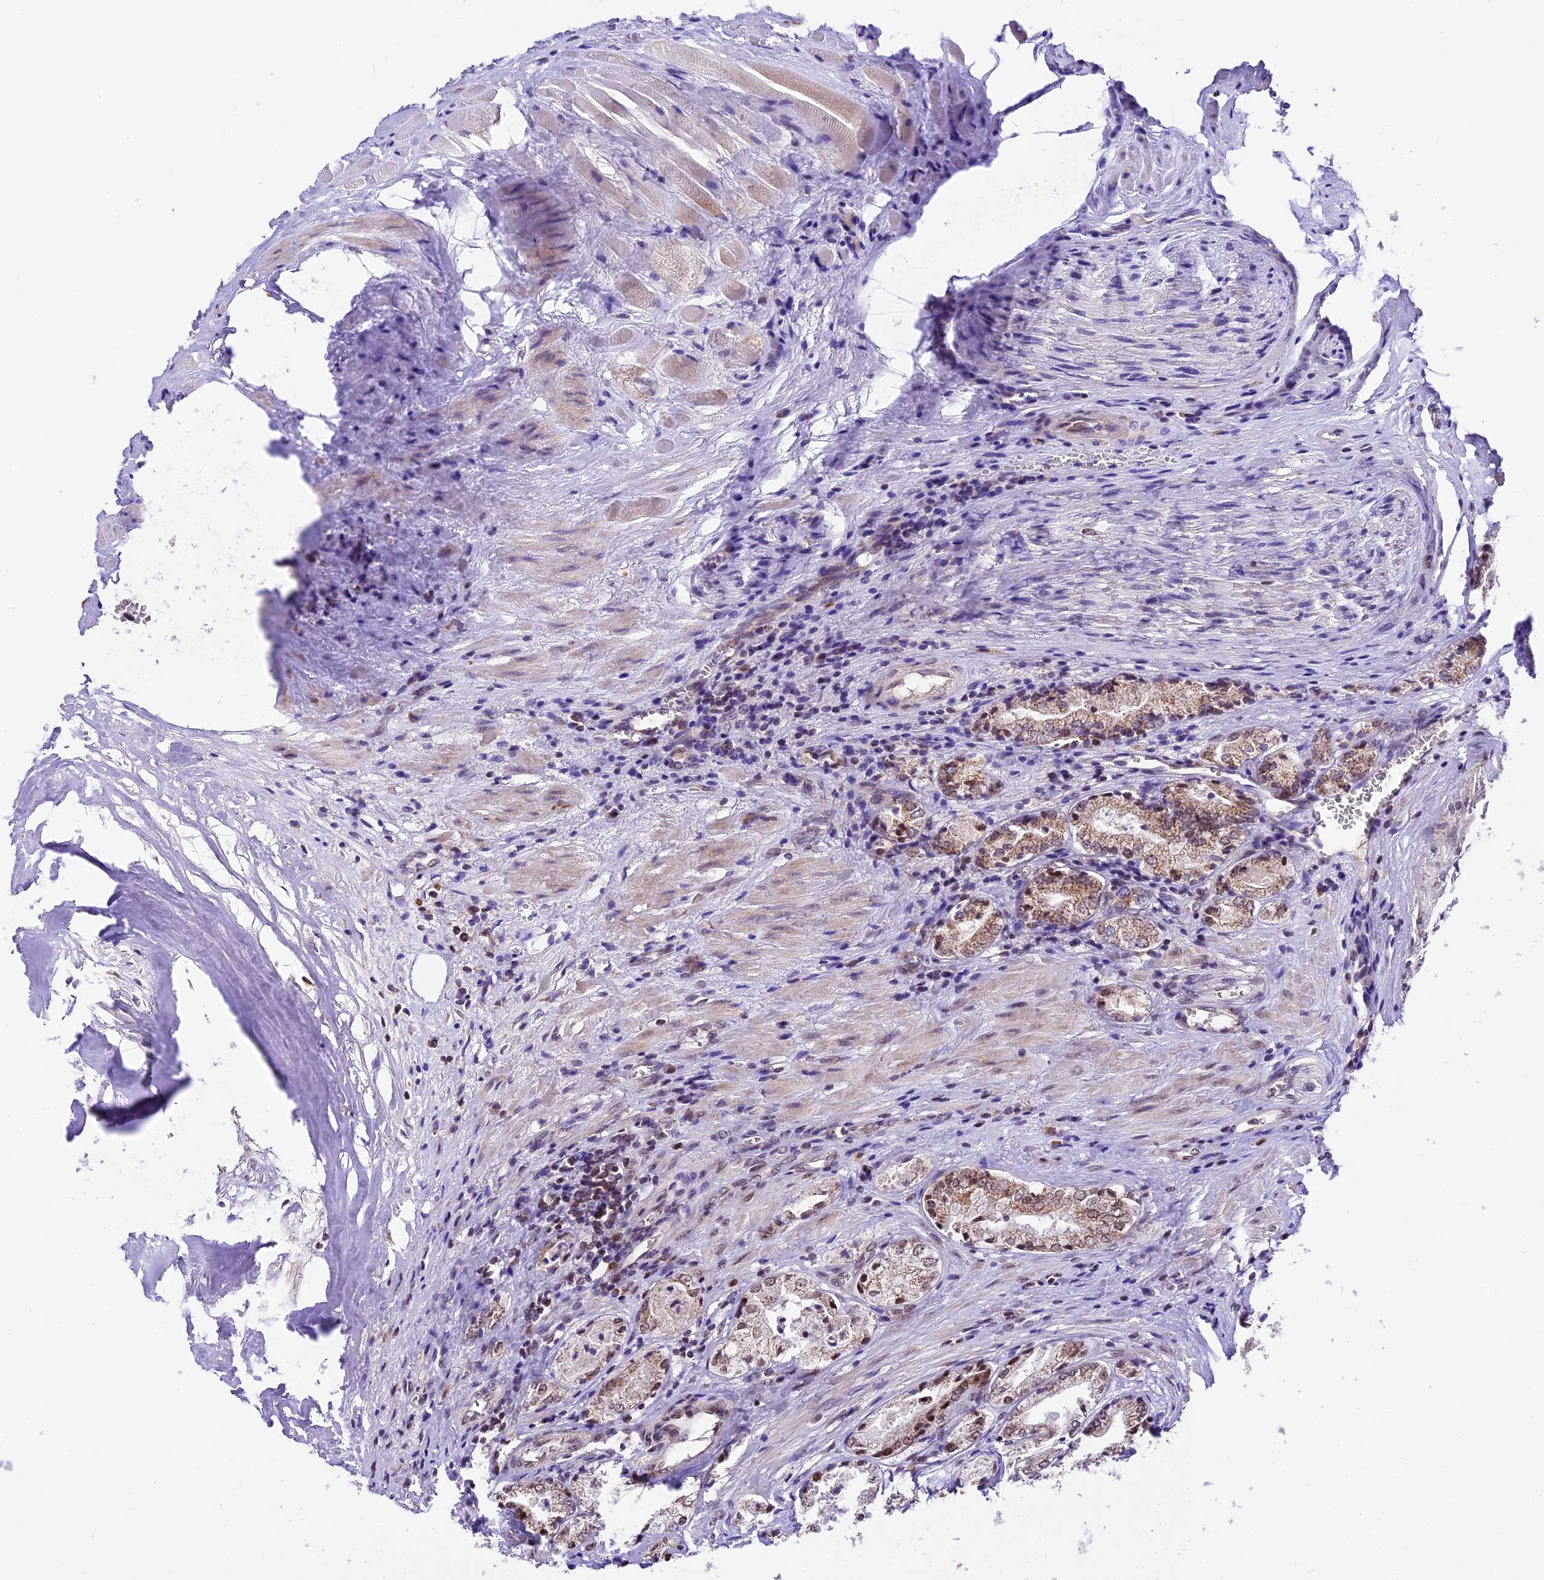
{"staining": {"intensity": "moderate", "quantity": ">75%", "location": "cytoplasmic/membranous,nuclear"}, "tissue": "prostate cancer", "cell_type": "Tumor cells", "image_type": "cancer", "snomed": [{"axis": "morphology", "description": "Adenocarcinoma, Low grade"}, {"axis": "topography", "description": "Prostate"}], "caption": "Brown immunohistochemical staining in prostate cancer reveals moderate cytoplasmic/membranous and nuclear positivity in approximately >75% of tumor cells. (DAB (3,3'-diaminobenzidine) IHC with brightfield microscopy, high magnification).", "gene": "CARS2", "patient": {"sex": "male", "age": 60}}